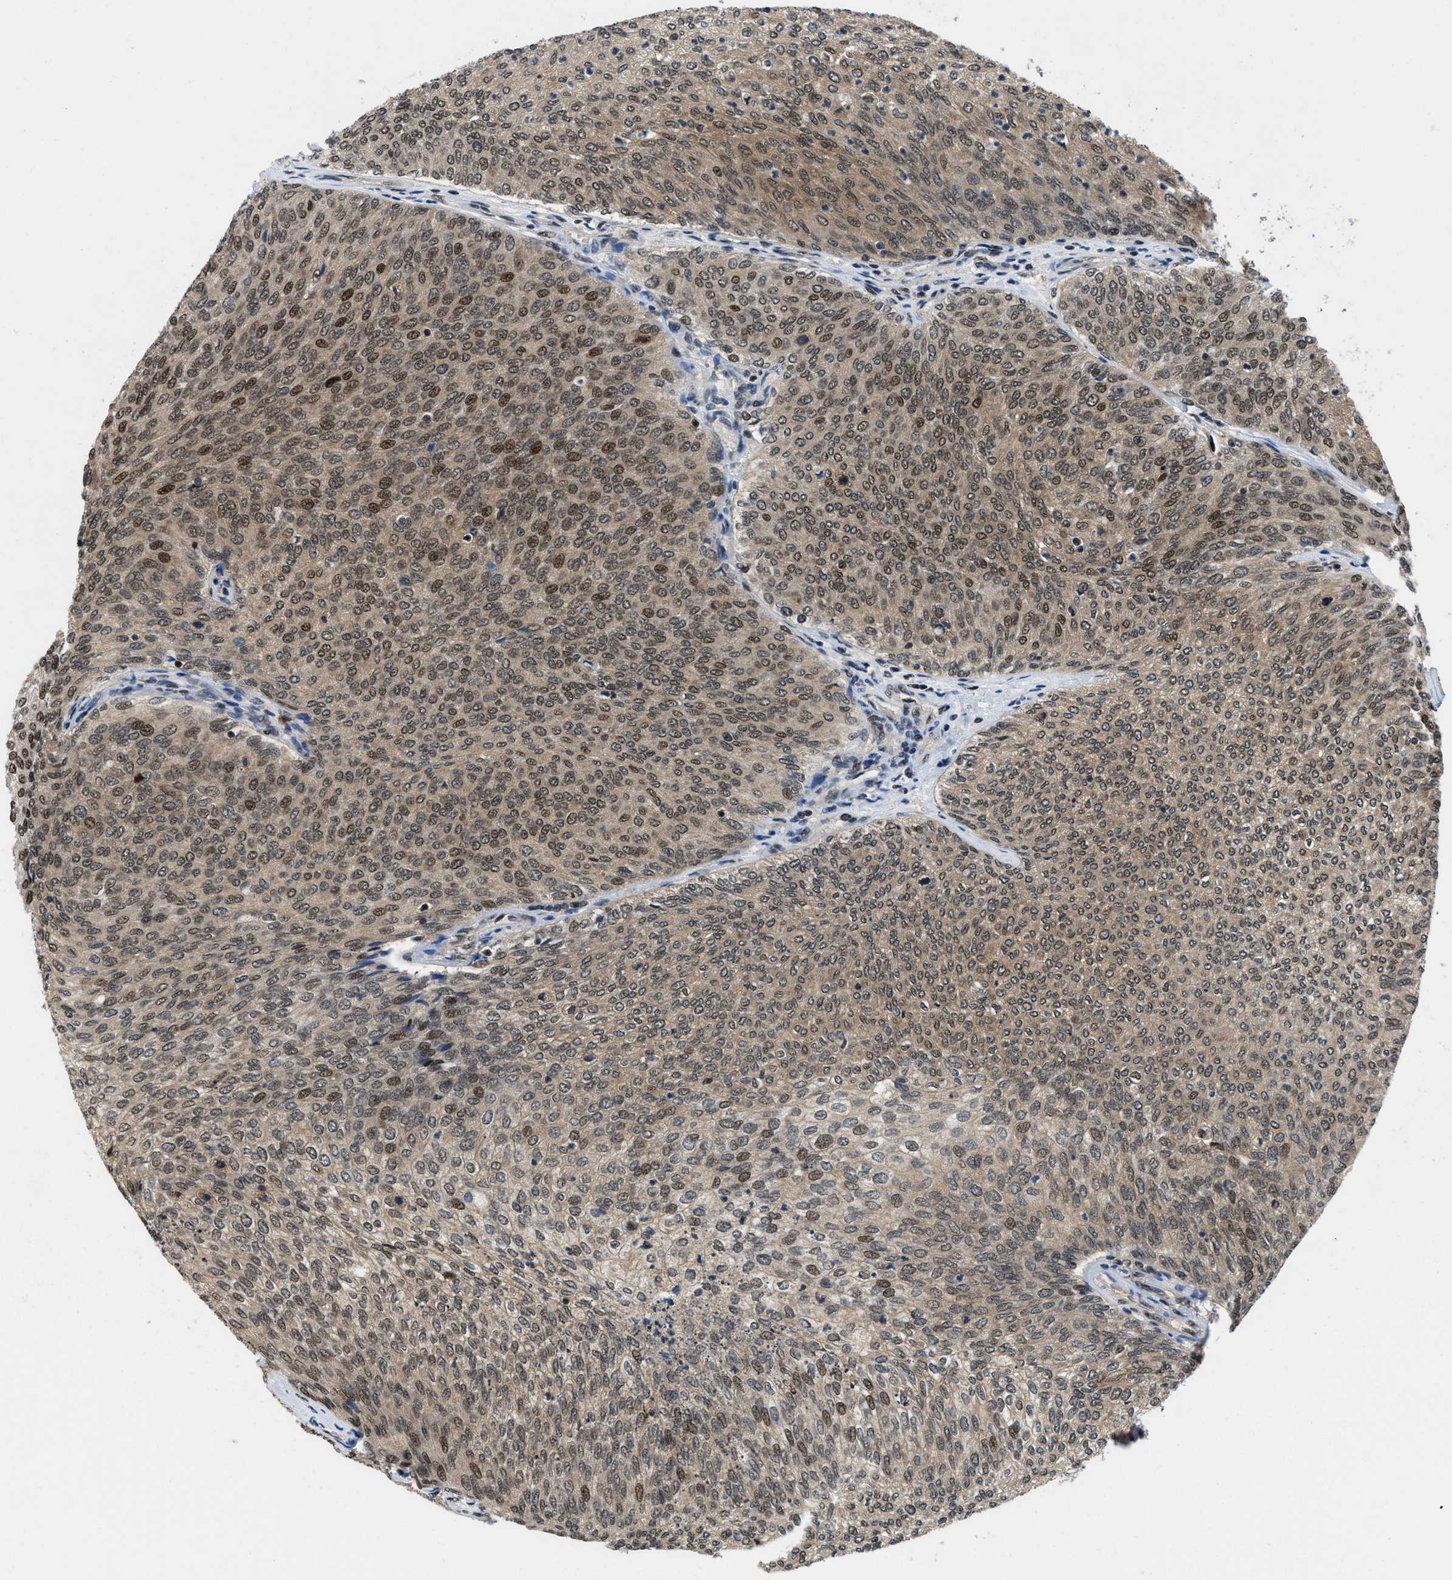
{"staining": {"intensity": "moderate", "quantity": ">75%", "location": "cytoplasmic/membranous,nuclear"}, "tissue": "urothelial cancer", "cell_type": "Tumor cells", "image_type": "cancer", "snomed": [{"axis": "morphology", "description": "Urothelial carcinoma, Low grade"}, {"axis": "topography", "description": "Urinary bladder"}], "caption": "A medium amount of moderate cytoplasmic/membranous and nuclear positivity is seen in about >75% of tumor cells in urothelial carcinoma (low-grade) tissue. The protein of interest is shown in brown color, while the nuclei are stained blue.", "gene": "SAFB", "patient": {"sex": "female", "age": 79}}